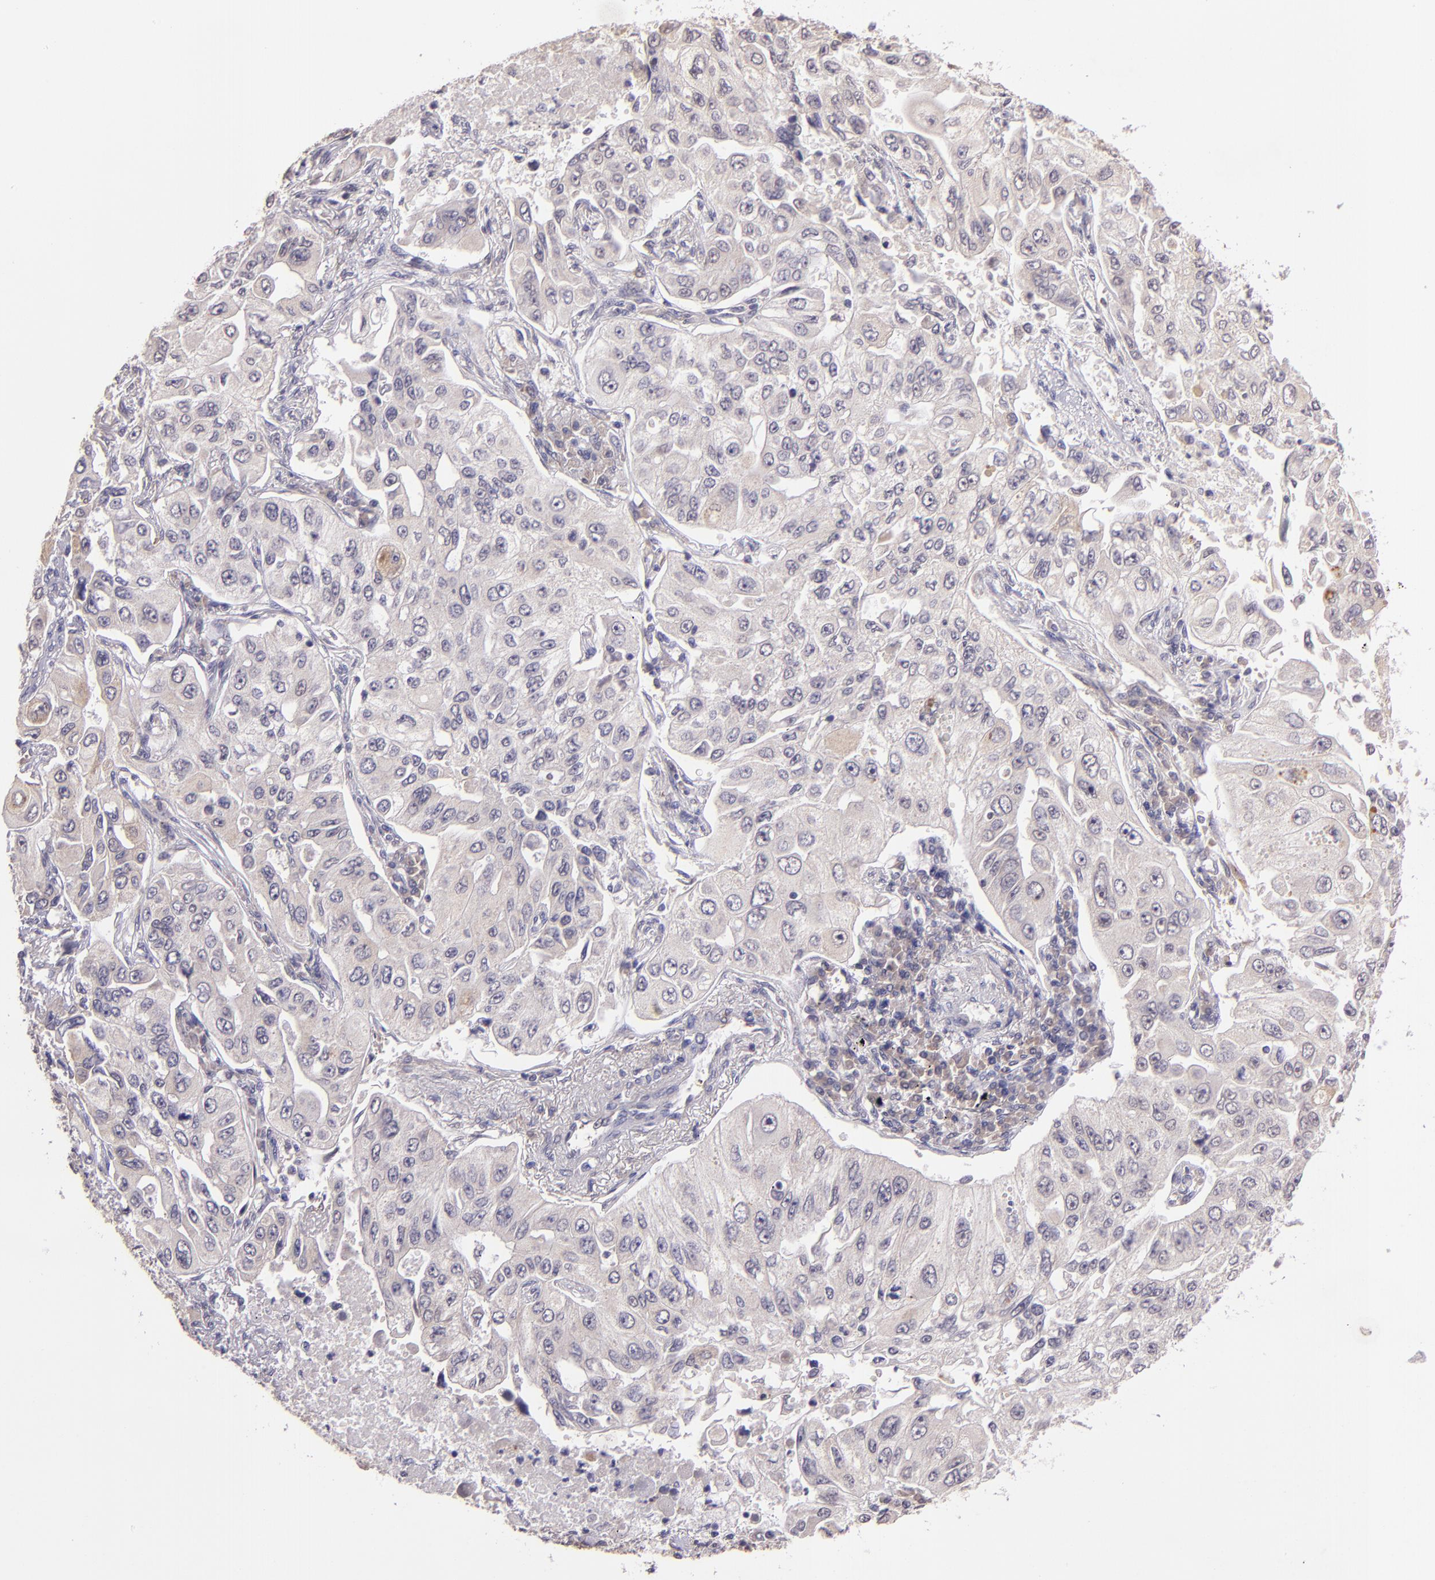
{"staining": {"intensity": "weak", "quantity": "25%-75%", "location": "cytoplasmic/membranous"}, "tissue": "lung cancer", "cell_type": "Tumor cells", "image_type": "cancer", "snomed": [{"axis": "morphology", "description": "Adenocarcinoma, NOS"}, {"axis": "topography", "description": "Lung"}], "caption": "Weak cytoplasmic/membranous staining is seen in about 25%-75% of tumor cells in adenocarcinoma (lung).", "gene": "TAF7L", "patient": {"sex": "male", "age": 84}}